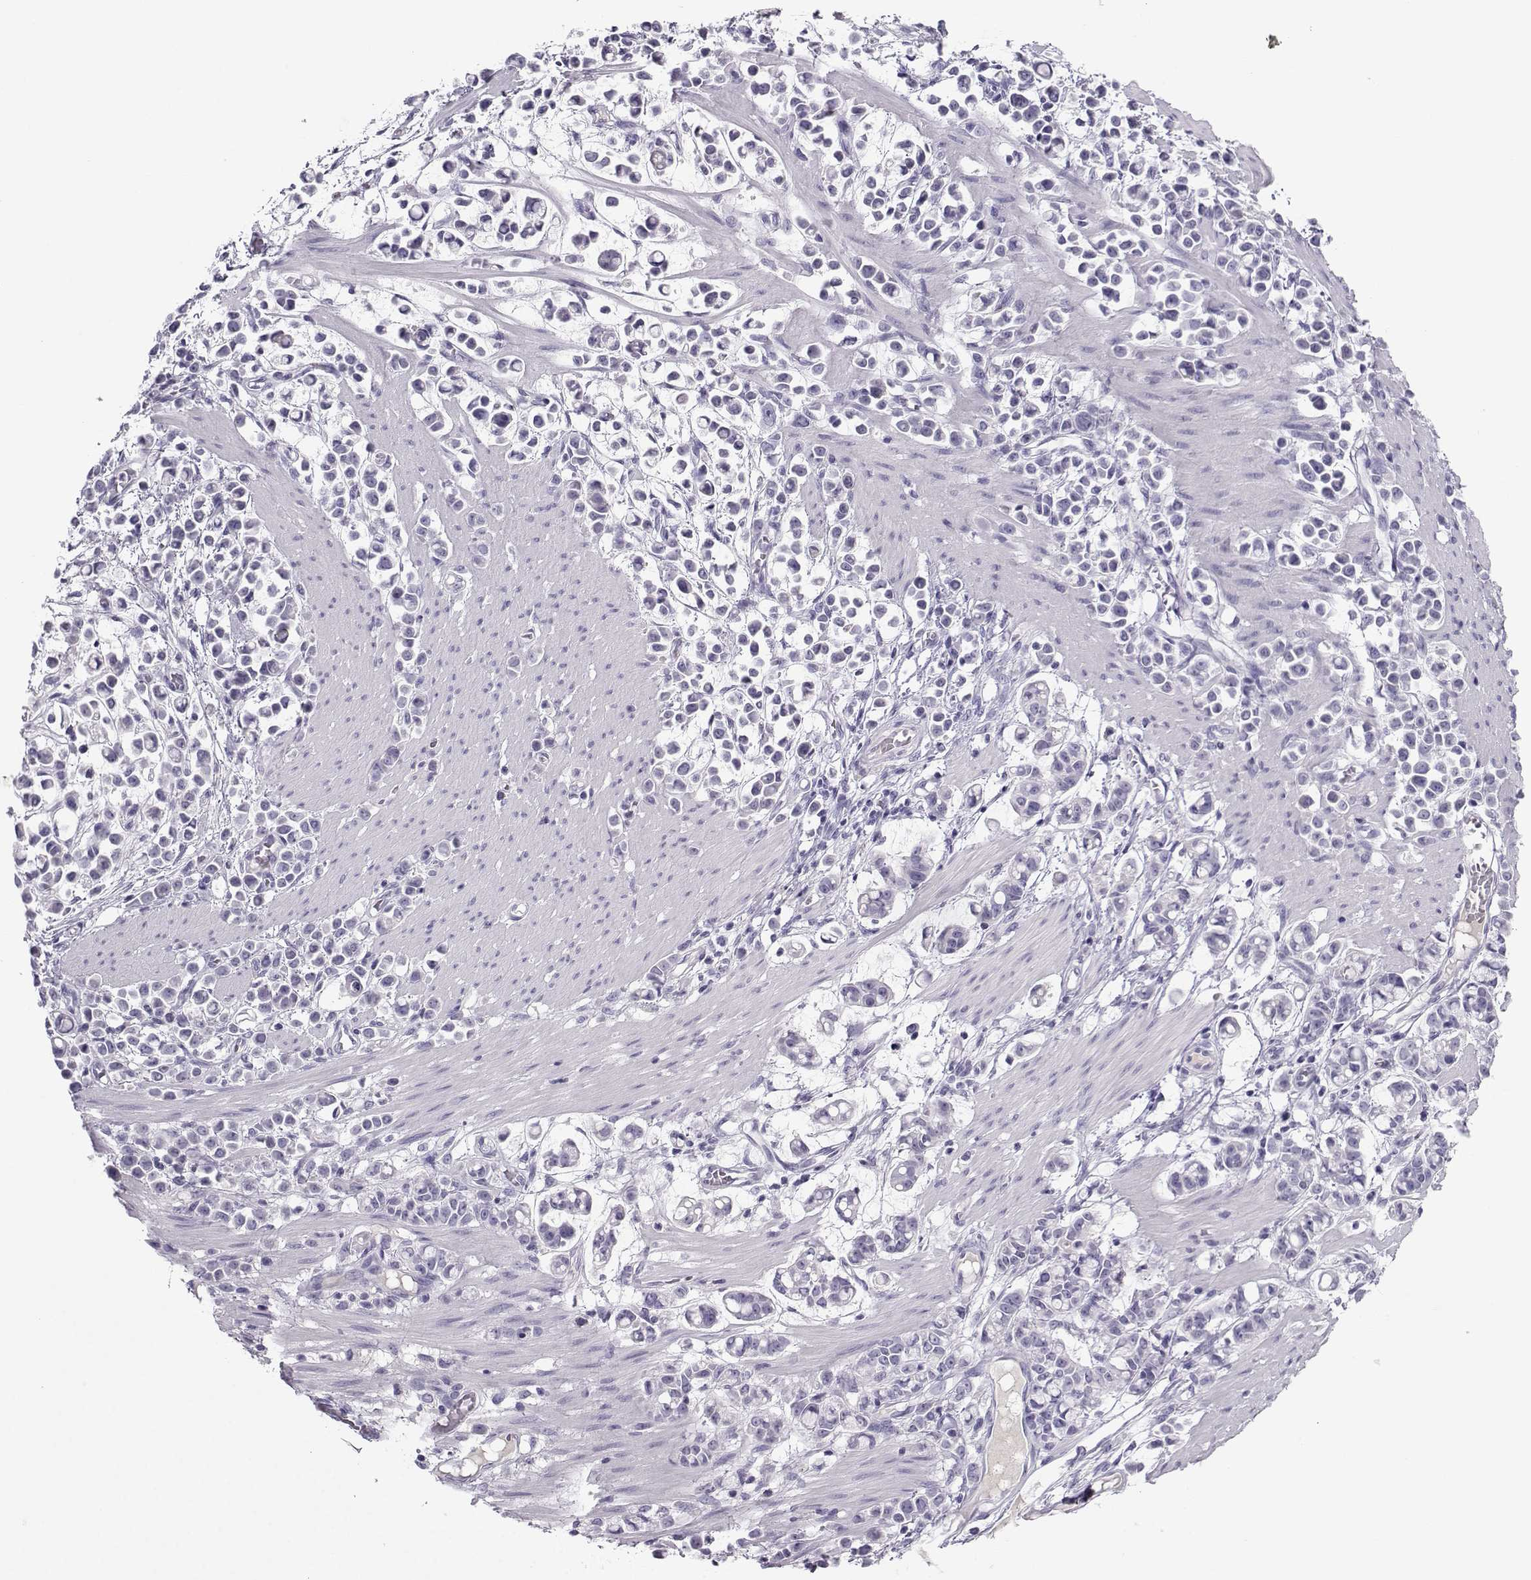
{"staining": {"intensity": "negative", "quantity": "none", "location": "none"}, "tissue": "stomach cancer", "cell_type": "Tumor cells", "image_type": "cancer", "snomed": [{"axis": "morphology", "description": "Adenocarcinoma, NOS"}, {"axis": "topography", "description": "Stomach"}], "caption": "High power microscopy photomicrograph of an IHC image of stomach cancer (adenocarcinoma), revealing no significant staining in tumor cells. (Stains: DAB (3,3'-diaminobenzidine) IHC with hematoxylin counter stain, Microscopy: brightfield microscopy at high magnification).", "gene": "ARMC2", "patient": {"sex": "male", "age": 82}}